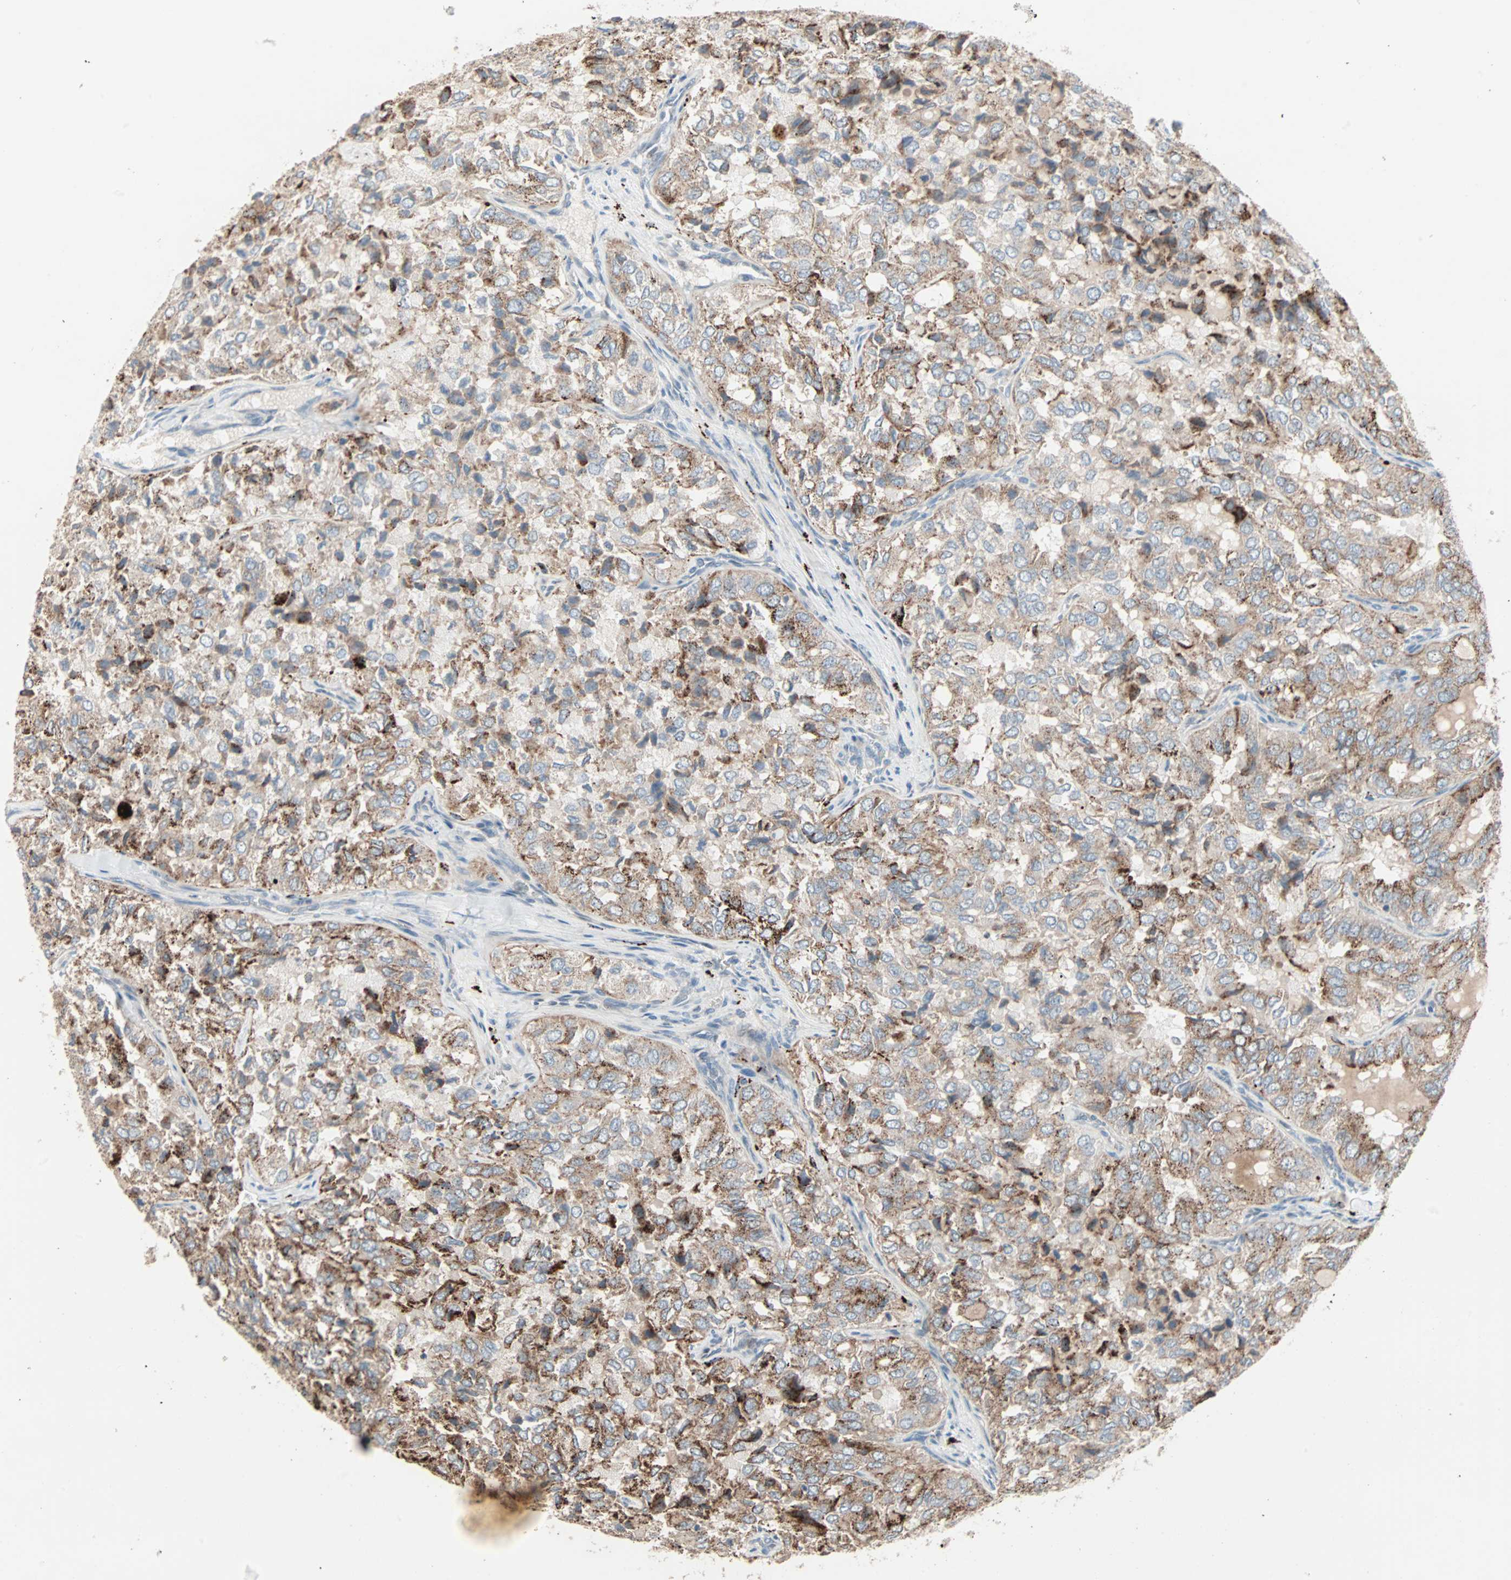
{"staining": {"intensity": "moderate", "quantity": ">75%", "location": "cytoplasmic/membranous"}, "tissue": "thyroid cancer", "cell_type": "Tumor cells", "image_type": "cancer", "snomed": [{"axis": "morphology", "description": "Follicular adenoma carcinoma, NOS"}, {"axis": "topography", "description": "Thyroid gland"}], "caption": "IHC (DAB (3,3'-diaminobenzidine)) staining of human thyroid cancer (follicular adenoma carcinoma) shows moderate cytoplasmic/membranous protein positivity in about >75% of tumor cells.", "gene": "CAND2", "patient": {"sex": "male", "age": 75}}